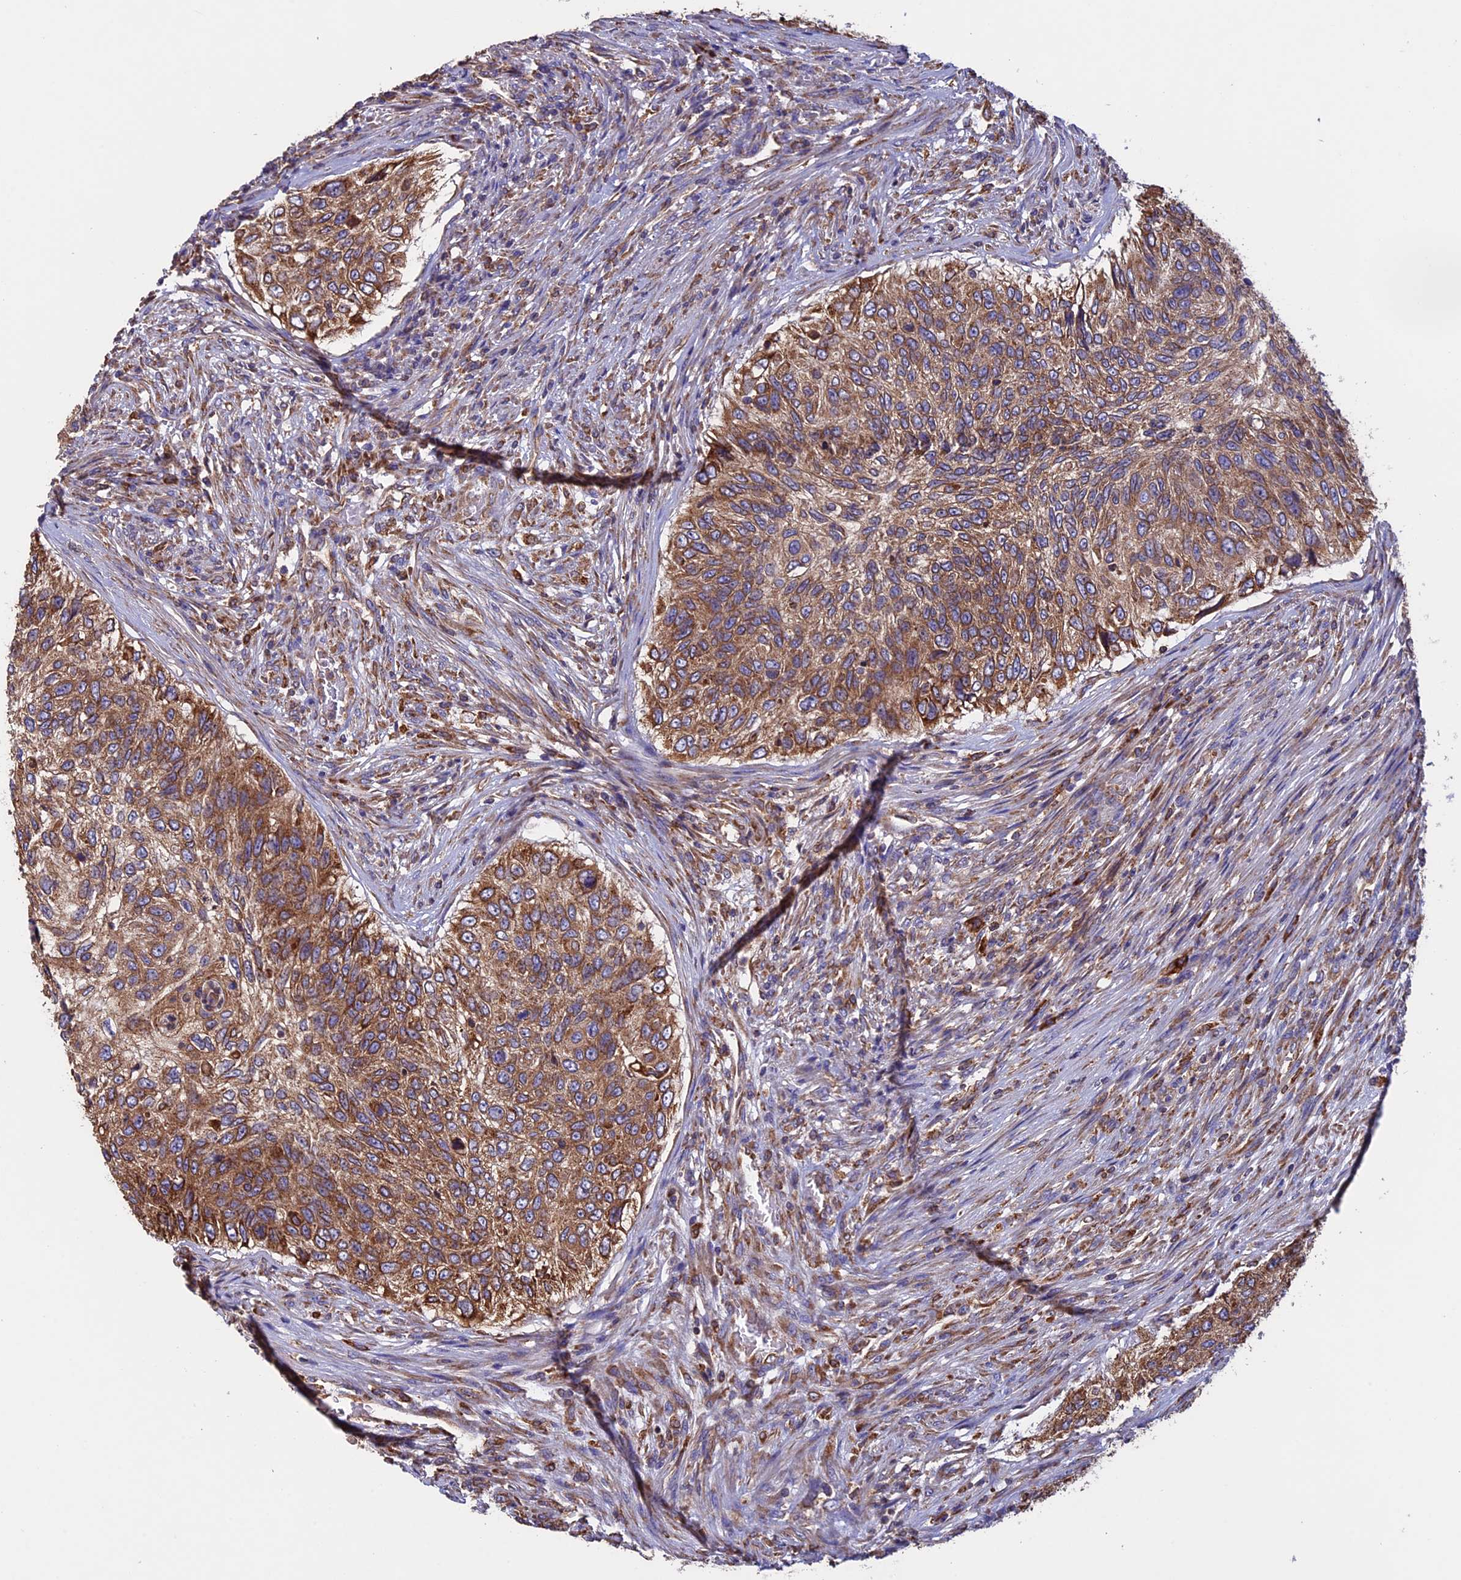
{"staining": {"intensity": "moderate", "quantity": ">75%", "location": "cytoplasmic/membranous"}, "tissue": "urothelial cancer", "cell_type": "Tumor cells", "image_type": "cancer", "snomed": [{"axis": "morphology", "description": "Urothelial carcinoma, High grade"}, {"axis": "topography", "description": "Urinary bladder"}], "caption": "The histopathology image displays staining of urothelial cancer, revealing moderate cytoplasmic/membranous protein expression (brown color) within tumor cells.", "gene": "BTBD3", "patient": {"sex": "female", "age": 60}}